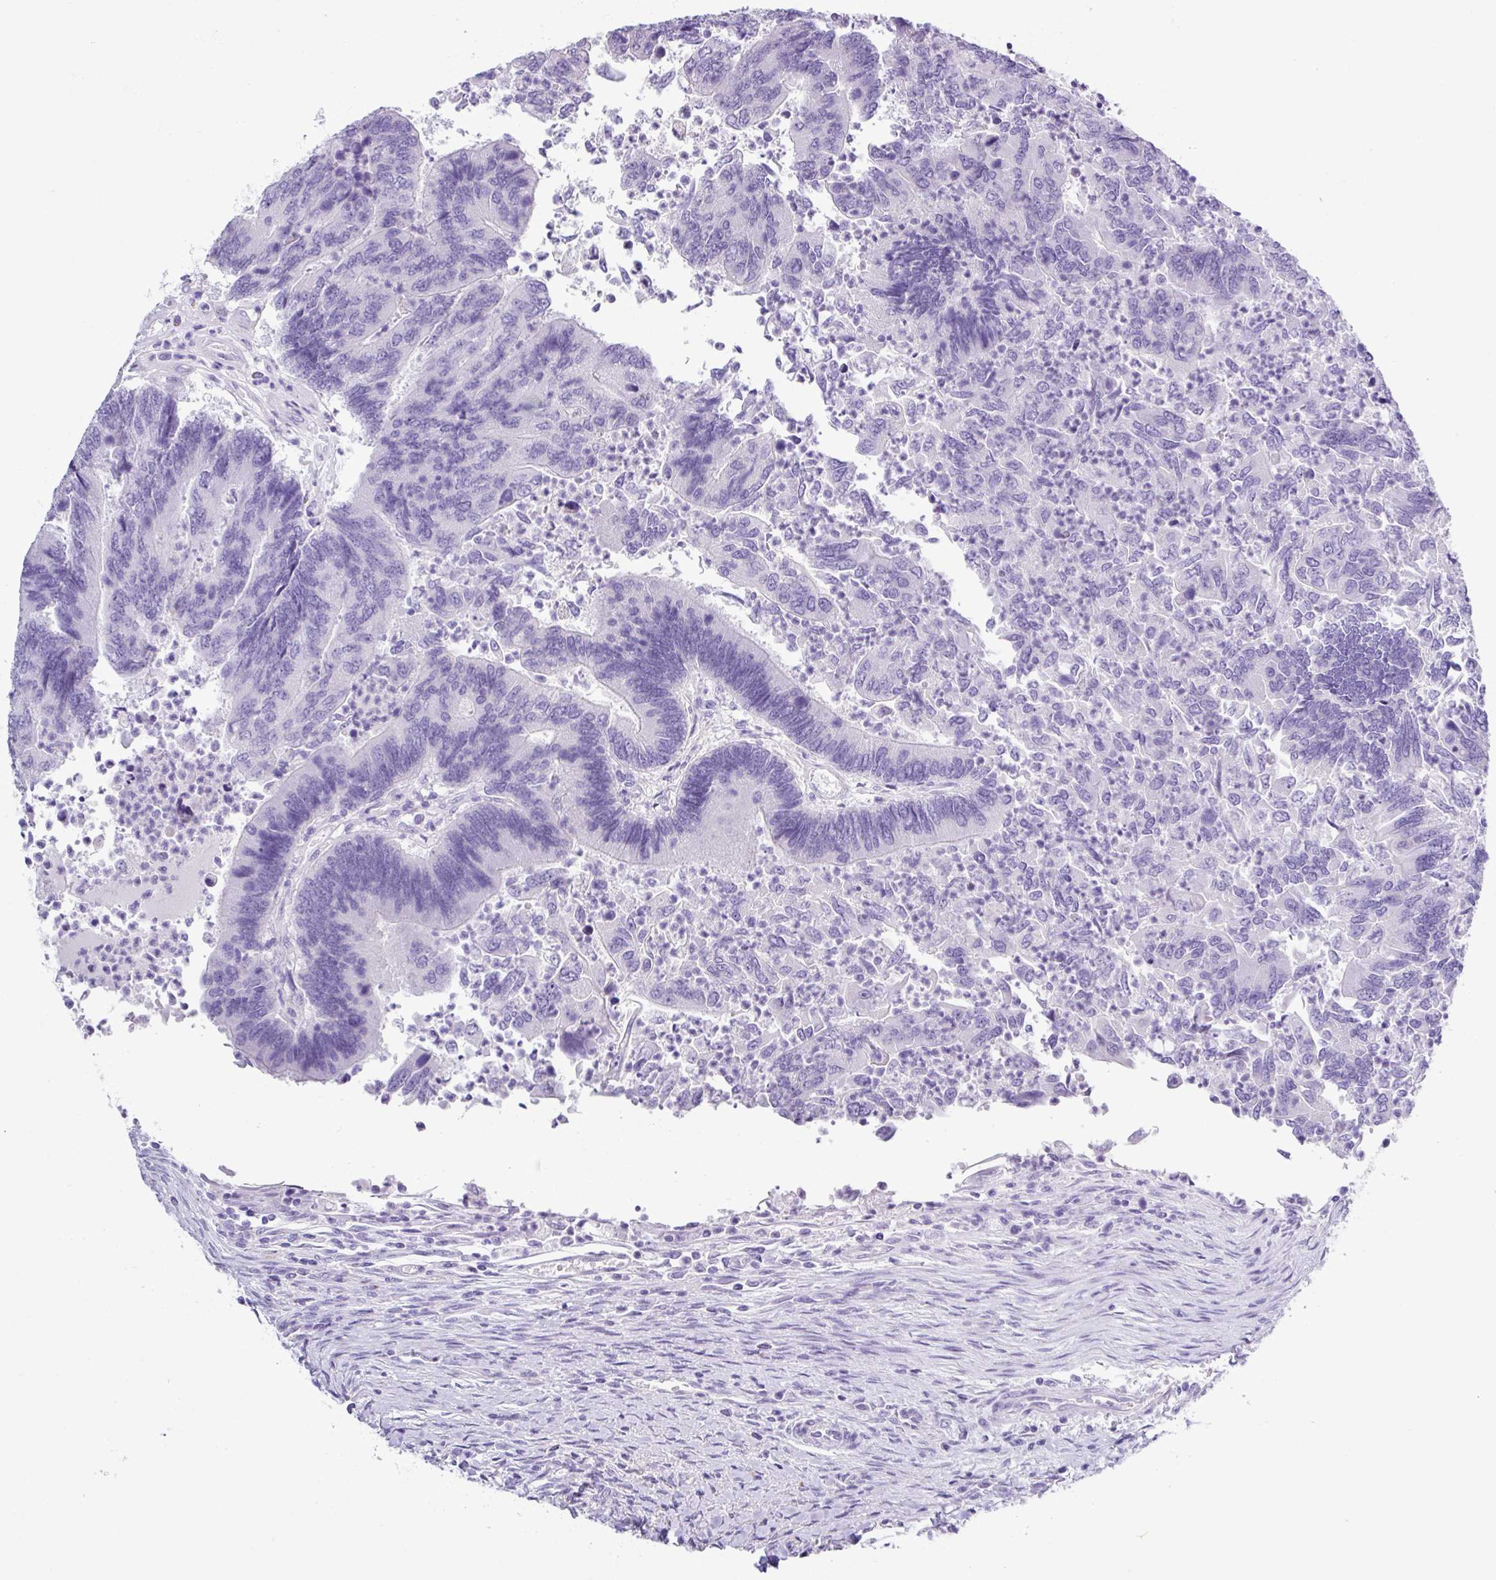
{"staining": {"intensity": "negative", "quantity": "none", "location": "none"}, "tissue": "colorectal cancer", "cell_type": "Tumor cells", "image_type": "cancer", "snomed": [{"axis": "morphology", "description": "Adenocarcinoma, NOS"}, {"axis": "topography", "description": "Colon"}], "caption": "Image shows no protein positivity in tumor cells of colorectal cancer (adenocarcinoma) tissue. Brightfield microscopy of immunohistochemistry (IHC) stained with DAB (3,3'-diaminobenzidine) (brown) and hematoxylin (blue), captured at high magnification.", "gene": "ZG16", "patient": {"sex": "female", "age": 67}}